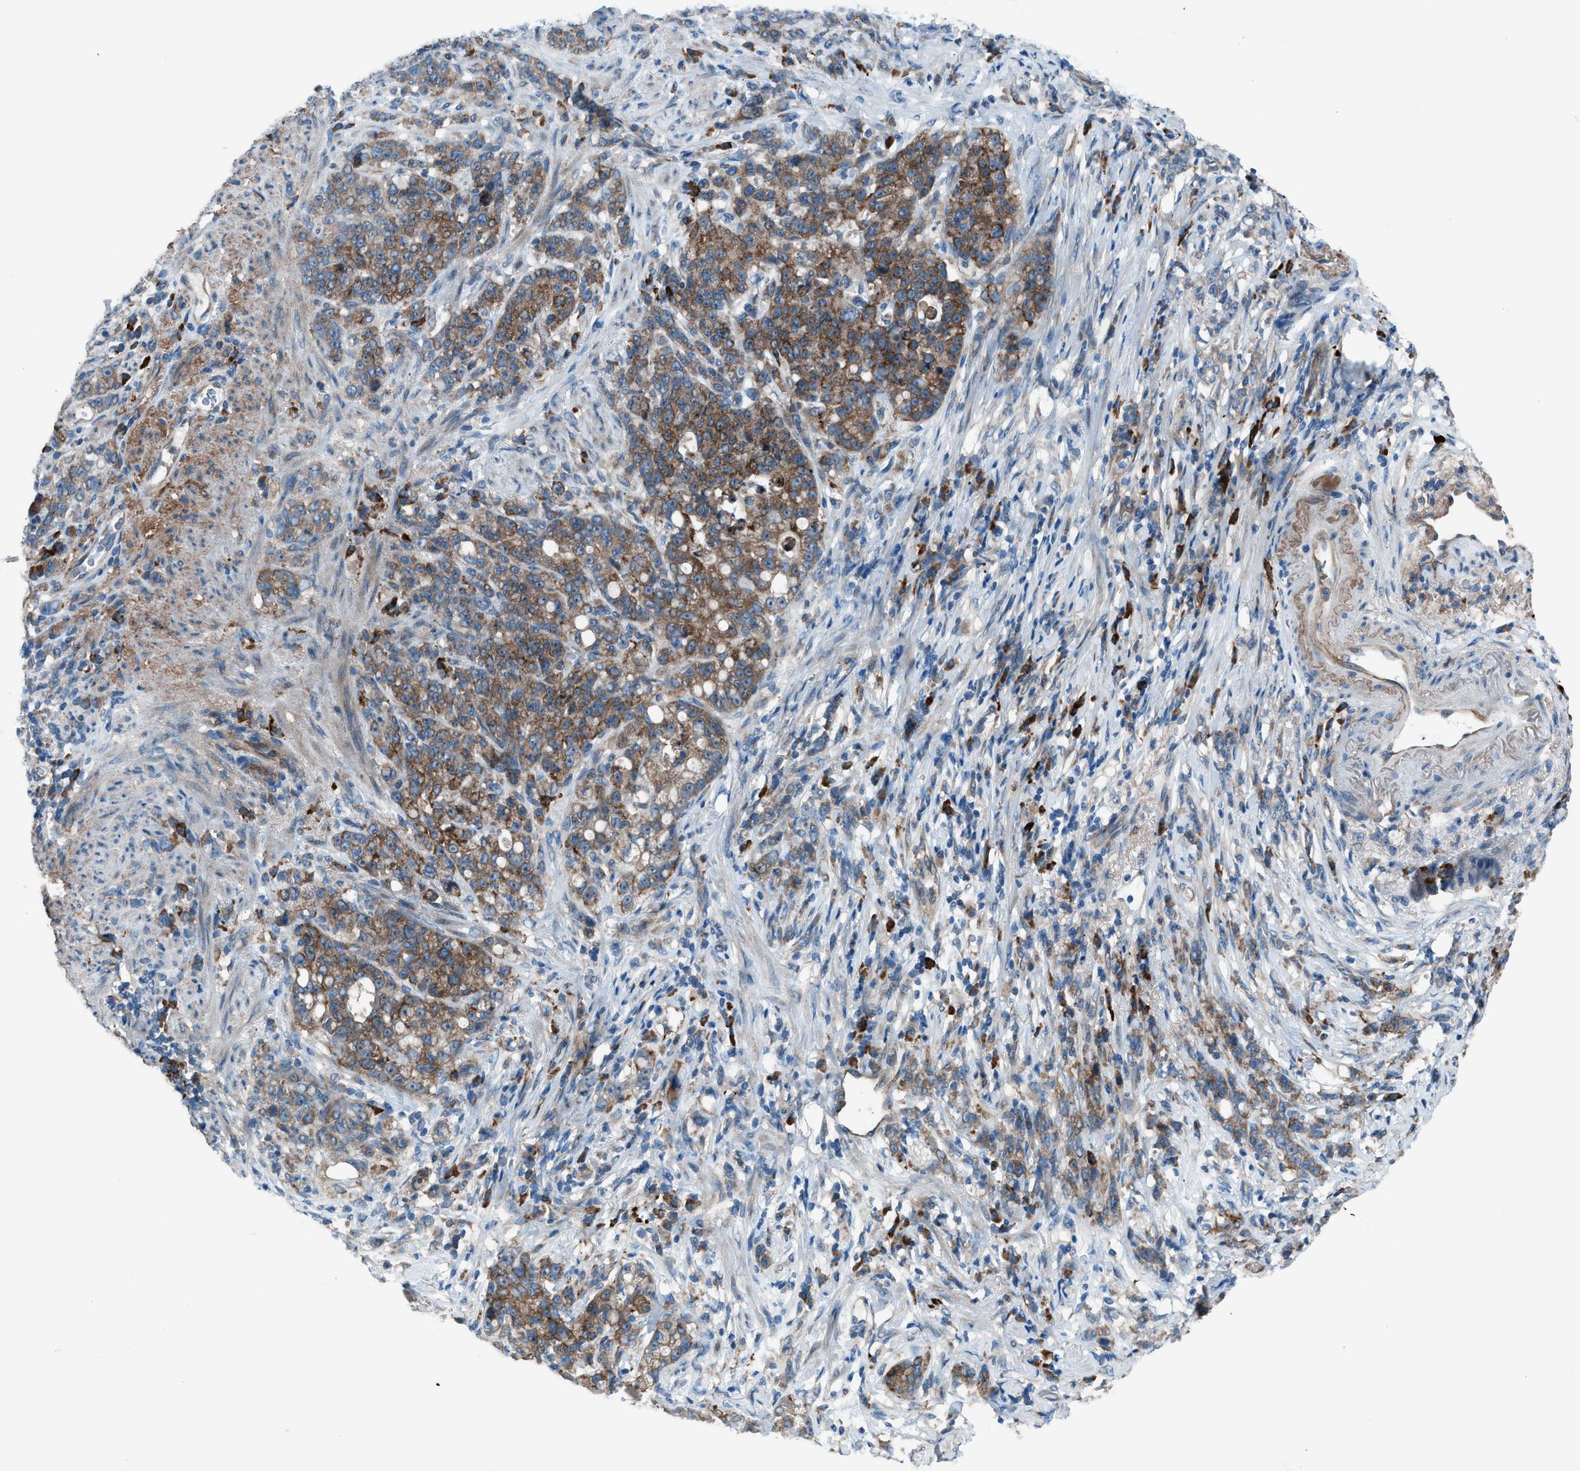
{"staining": {"intensity": "moderate", "quantity": ">75%", "location": "cytoplasmic/membranous"}, "tissue": "stomach cancer", "cell_type": "Tumor cells", "image_type": "cancer", "snomed": [{"axis": "morphology", "description": "Adenocarcinoma, NOS"}, {"axis": "topography", "description": "Stomach, lower"}], "caption": "Protein staining displays moderate cytoplasmic/membranous staining in about >75% of tumor cells in stomach cancer (adenocarcinoma).", "gene": "HEG1", "patient": {"sex": "male", "age": 88}}